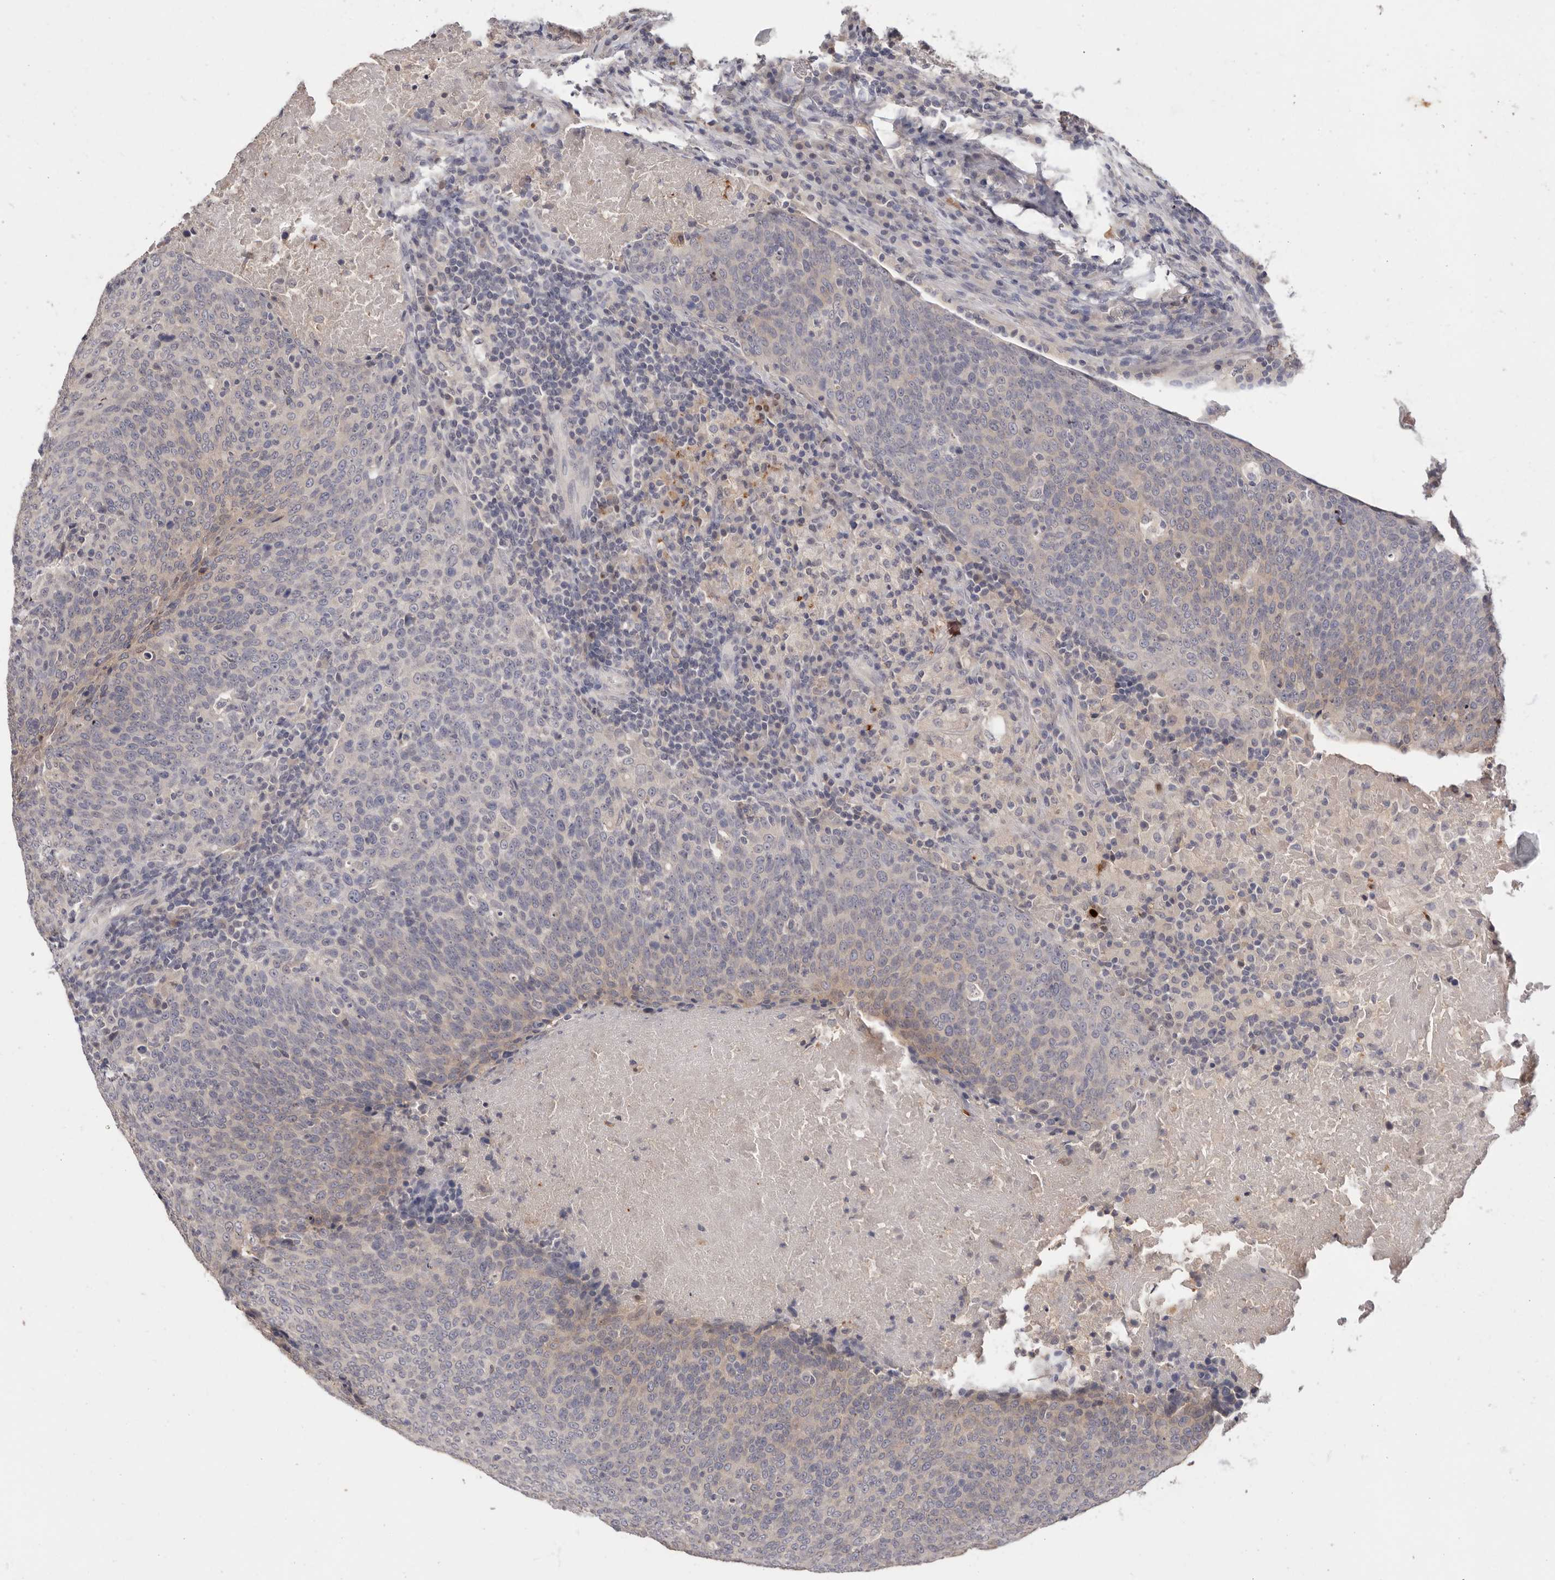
{"staining": {"intensity": "weak", "quantity": "<25%", "location": "cytoplasmic/membranous"}, "tissue": "head and neck cancer", "cell_type": "Tumor cells", "image_type": "cancer", "snomed": [{"axis": "morphology", "description": "Squamous cell carcinoma, NOS"}, {"axis": "morphology", "description": "Squamous cell carcinoma, metastatic, NOS"}, {"axis": "topography", "description": "Lymph node"}, {"axis": "topography", "description": "Head-Neck"}], "caption": "Metastatic squamous cell carcinoma (head and neck) was stained to show a protein in brown. There is no significant positivity in tumor cells.", "gene": "DOP1A", "patient": {"sex": "male", "age": 62}}